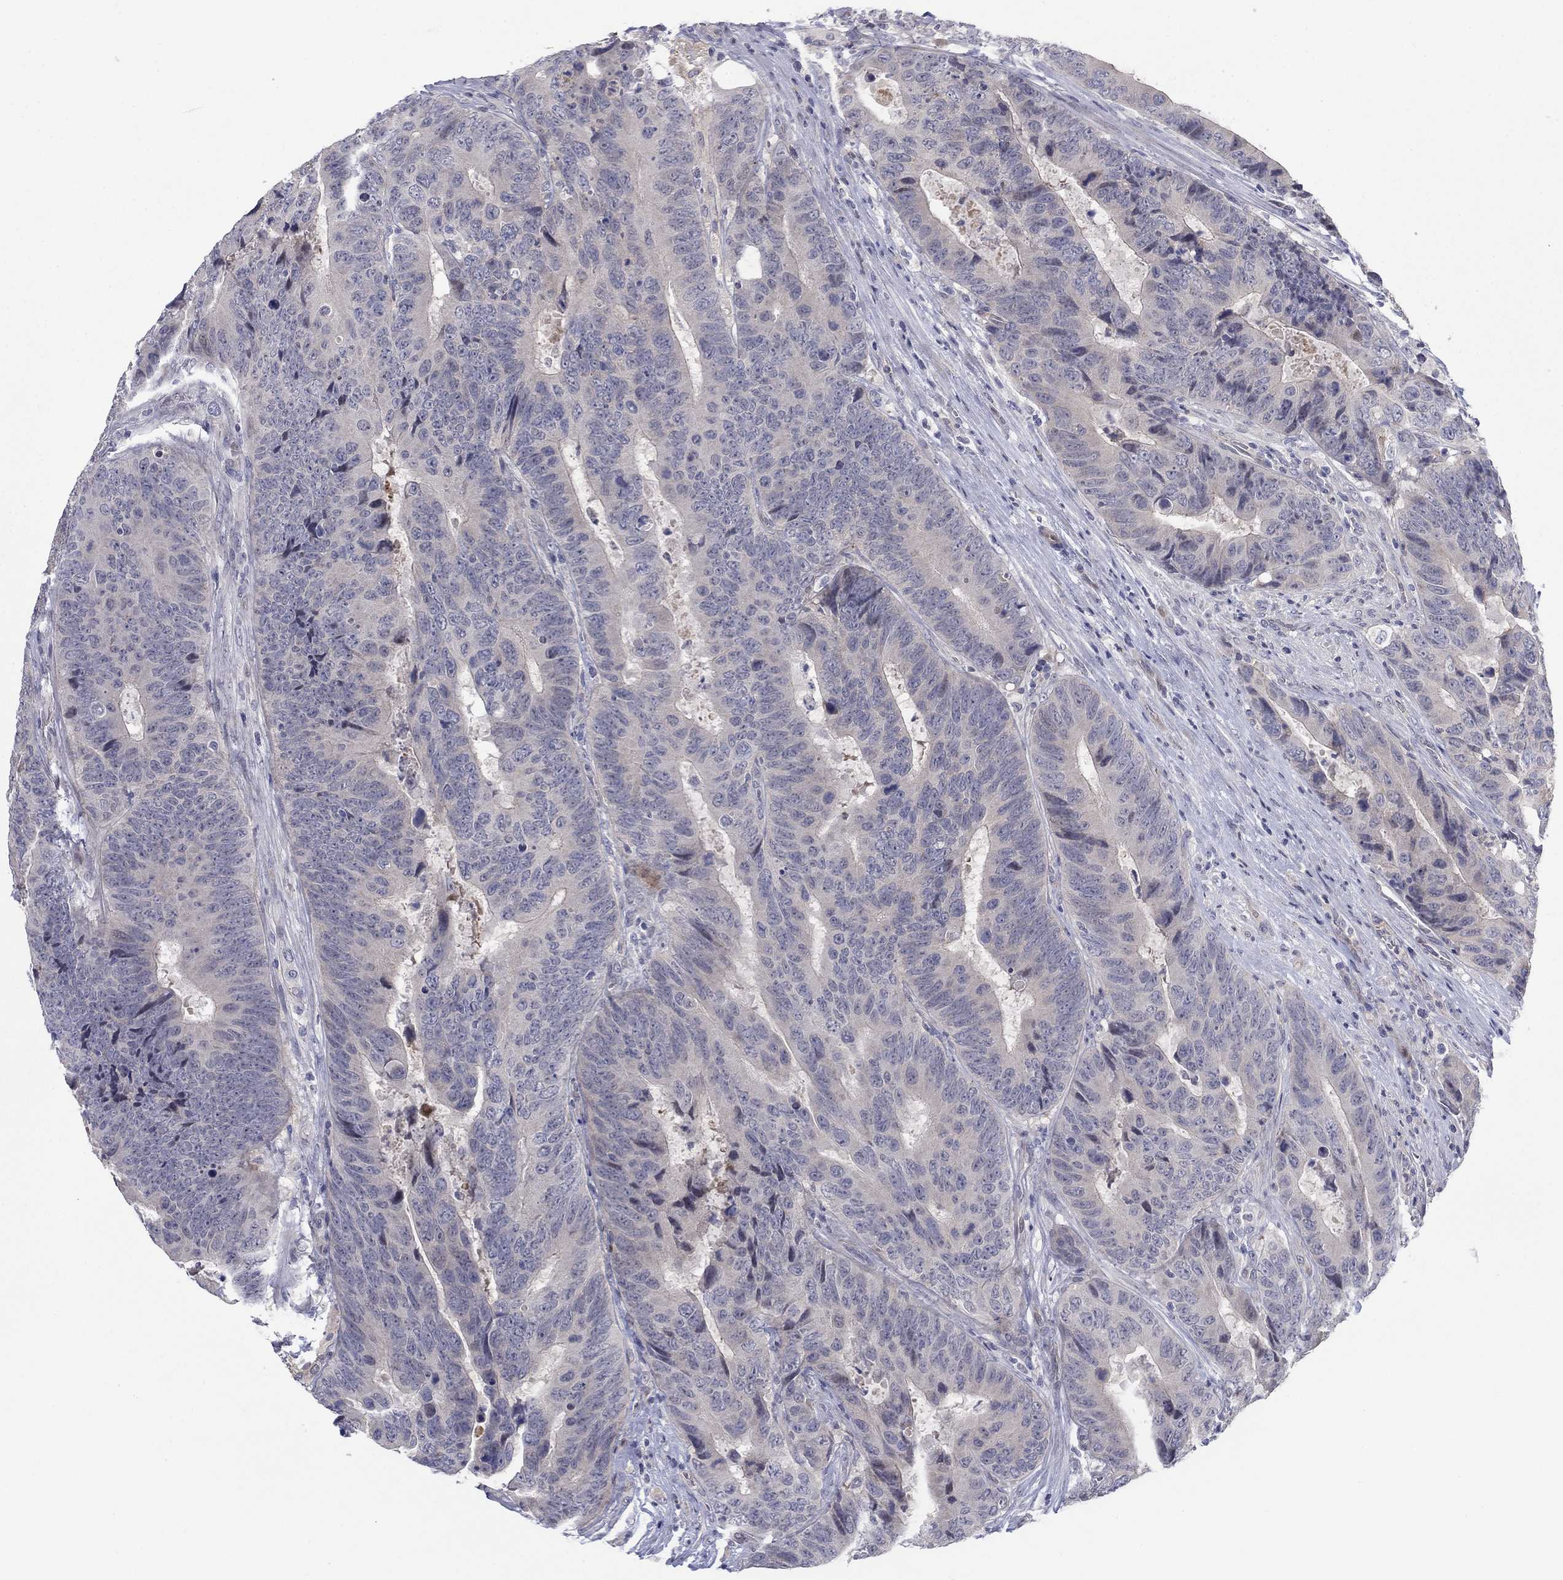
{"staining": {"intensity": "negative", "quantity": "none", "location": "none"}, "tissue": "colorectal cancer", "cell_type": "Tumor cells", "image_type": "cancer", "snomed": [{"axis": "morphology", "description": "Adenocarcinoma, NOS"}, {"axis": "topography", "description": "Colon"}], "caption": "The histopathology image shows no significant positivity in tumor cells of colorectal adenocarcinoma. (DAB (3,3'-diaminobenzidine) immunohistochemistry with hematoxylin counter stain).", "gene": "AMN1", "patient": {"sex": "female", "age": 56}}